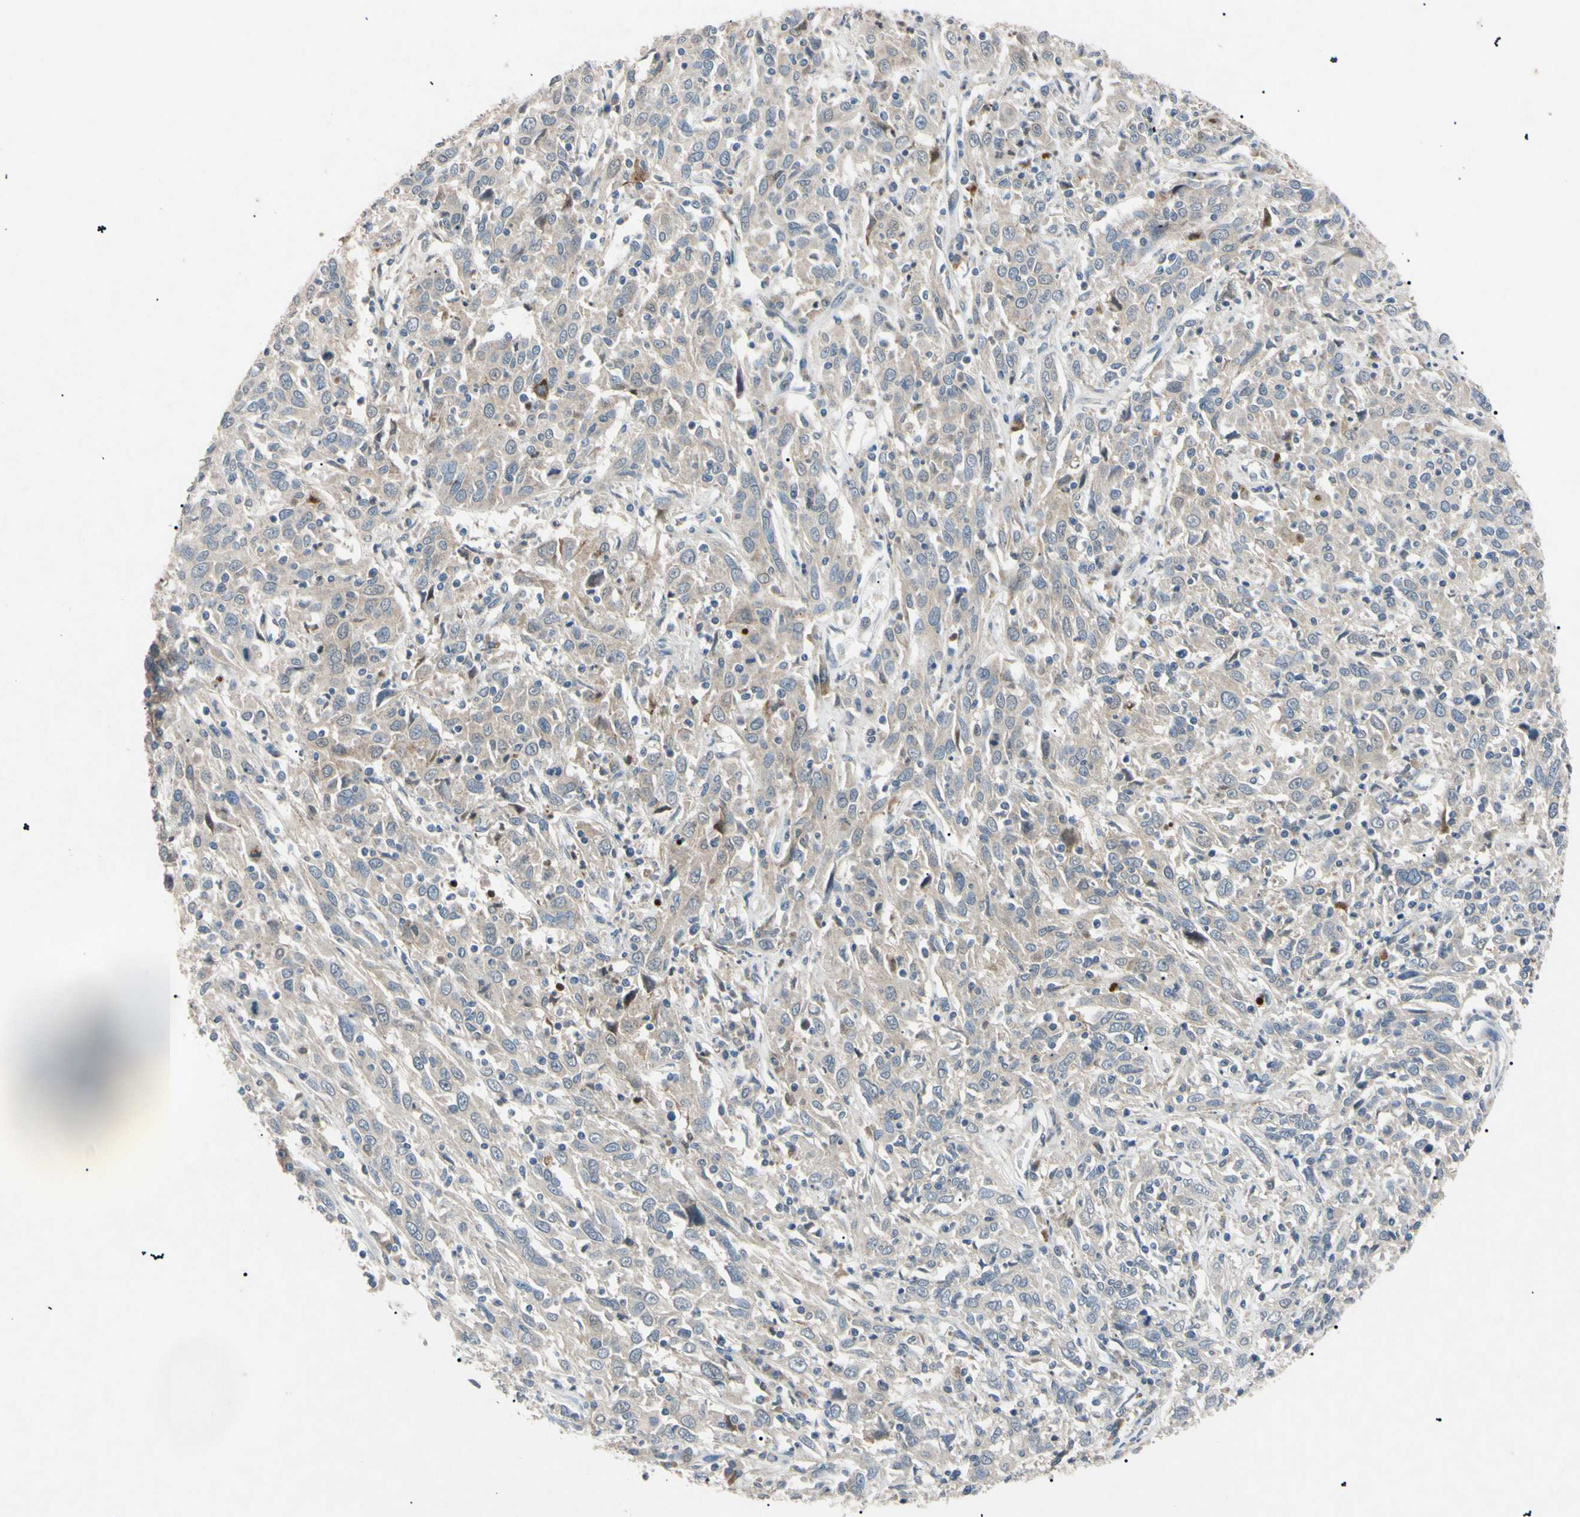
{"staining": {"intensity": "weak", "quantity": ">75%", "location": "cytoplasmic/membranous"}, "tissue": "cervical cancer", "cell_type": "Tumor cells", "image_type": "cancer", "snomed": [{"axis": "morphology", "description": "Squamous cell carcinoma, NOS"}, {"axis": "topography", "description": "Cervix"}], "caption": "The immunohistochemical stain shows weak cytoplasmic/membranous expression in tumor cells of cervical cancer tissue.", "gene": "TUBB4A", "patient": {"sex": "female", "age": 46}}